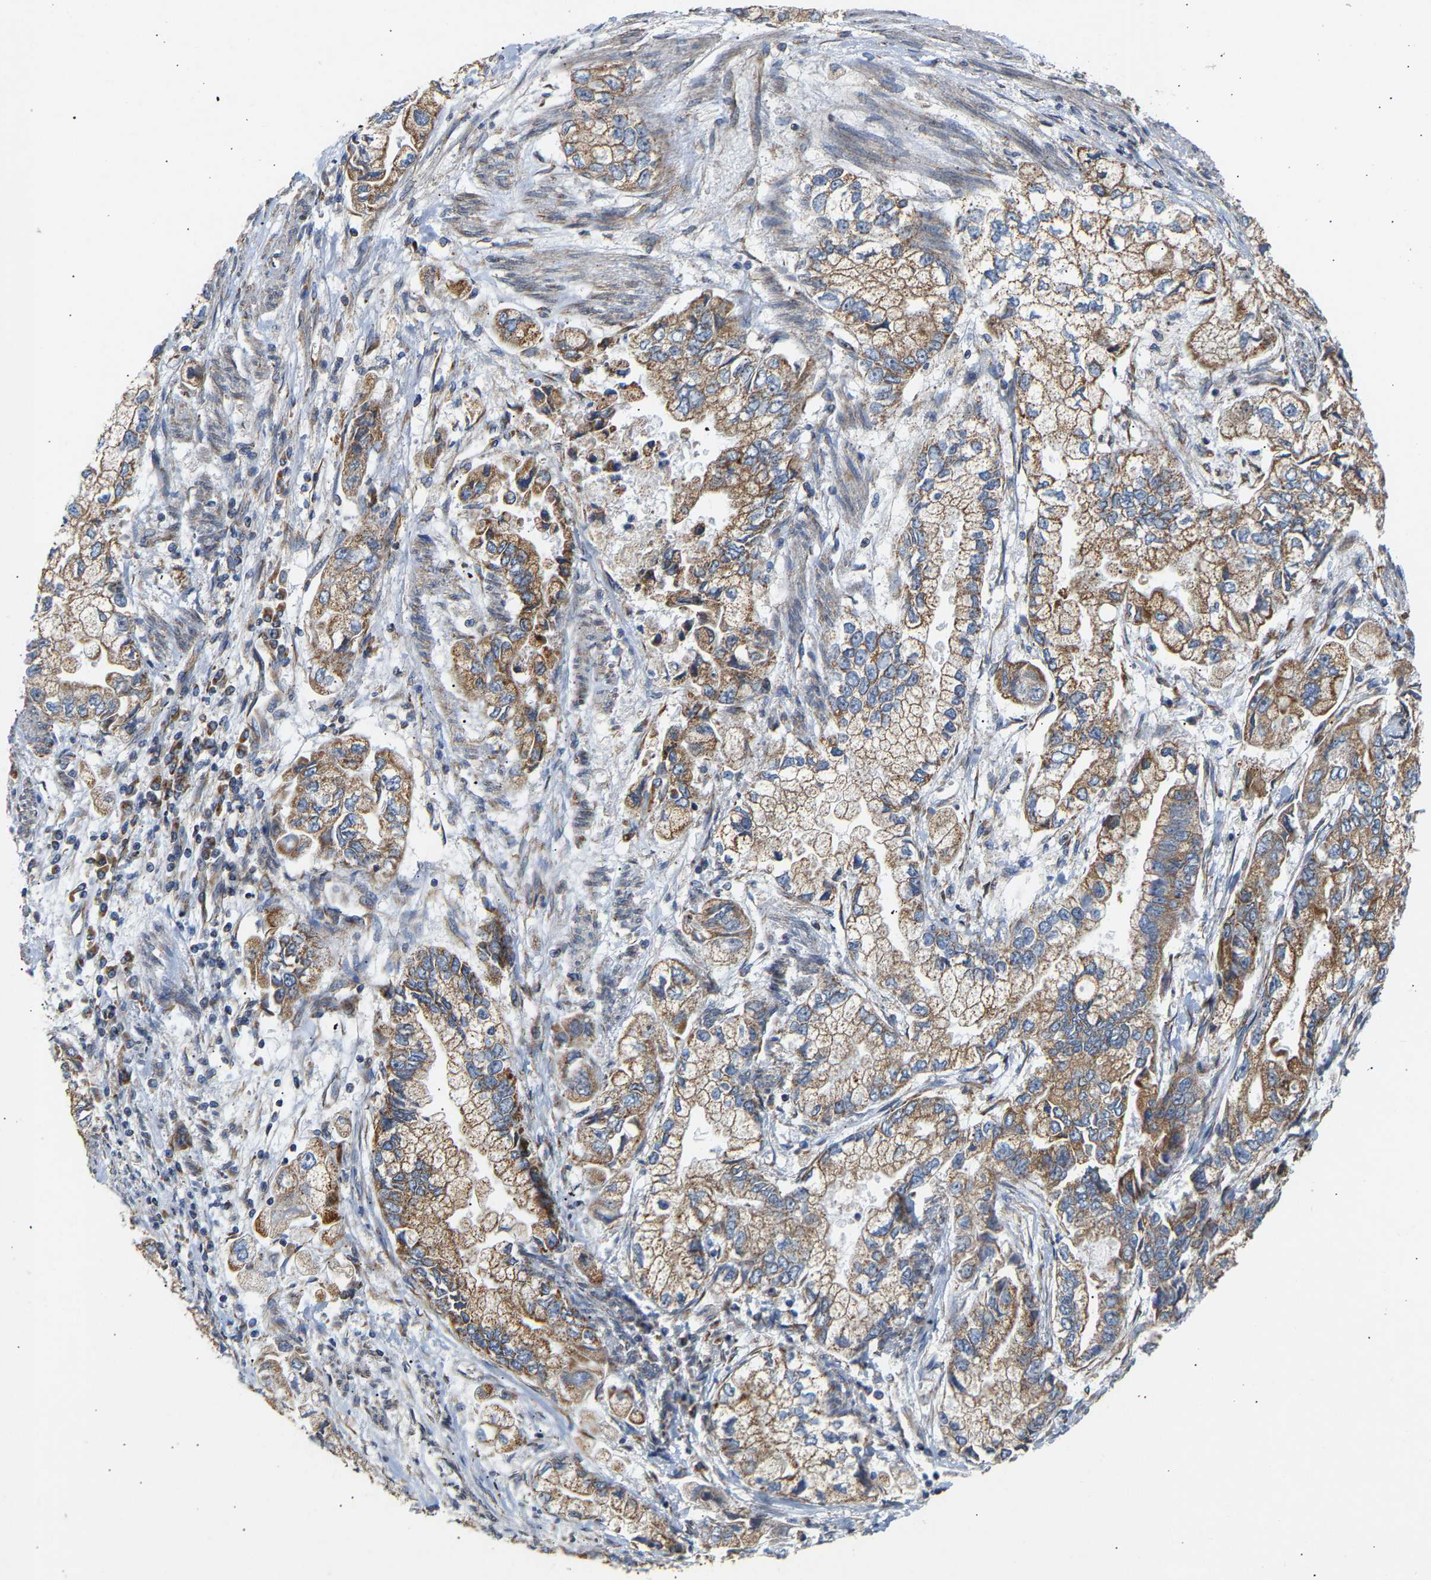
{"staining": {"intensity": "moderate", "quantity": ">75%", "location": "cytoplasmic/membranous"}, "tissue": "stomach cancer", "cell_type": "Tumor cells", "image_type": "cancer", "snomed": [{"axis": "morphology", "description": "Normal tissue, NOS"}, {"axis": "morphology", "description": "Adenocarcinoma, NOS"}, {"axis": "topography", "description": "Stomach"}], "caption": "Adenocarcinoma (stomach) stained with a protein marker reveals moderate staining in tumor cells.", "gene": "TMEM168", "patient": {"sex": "male", "age": 62}}